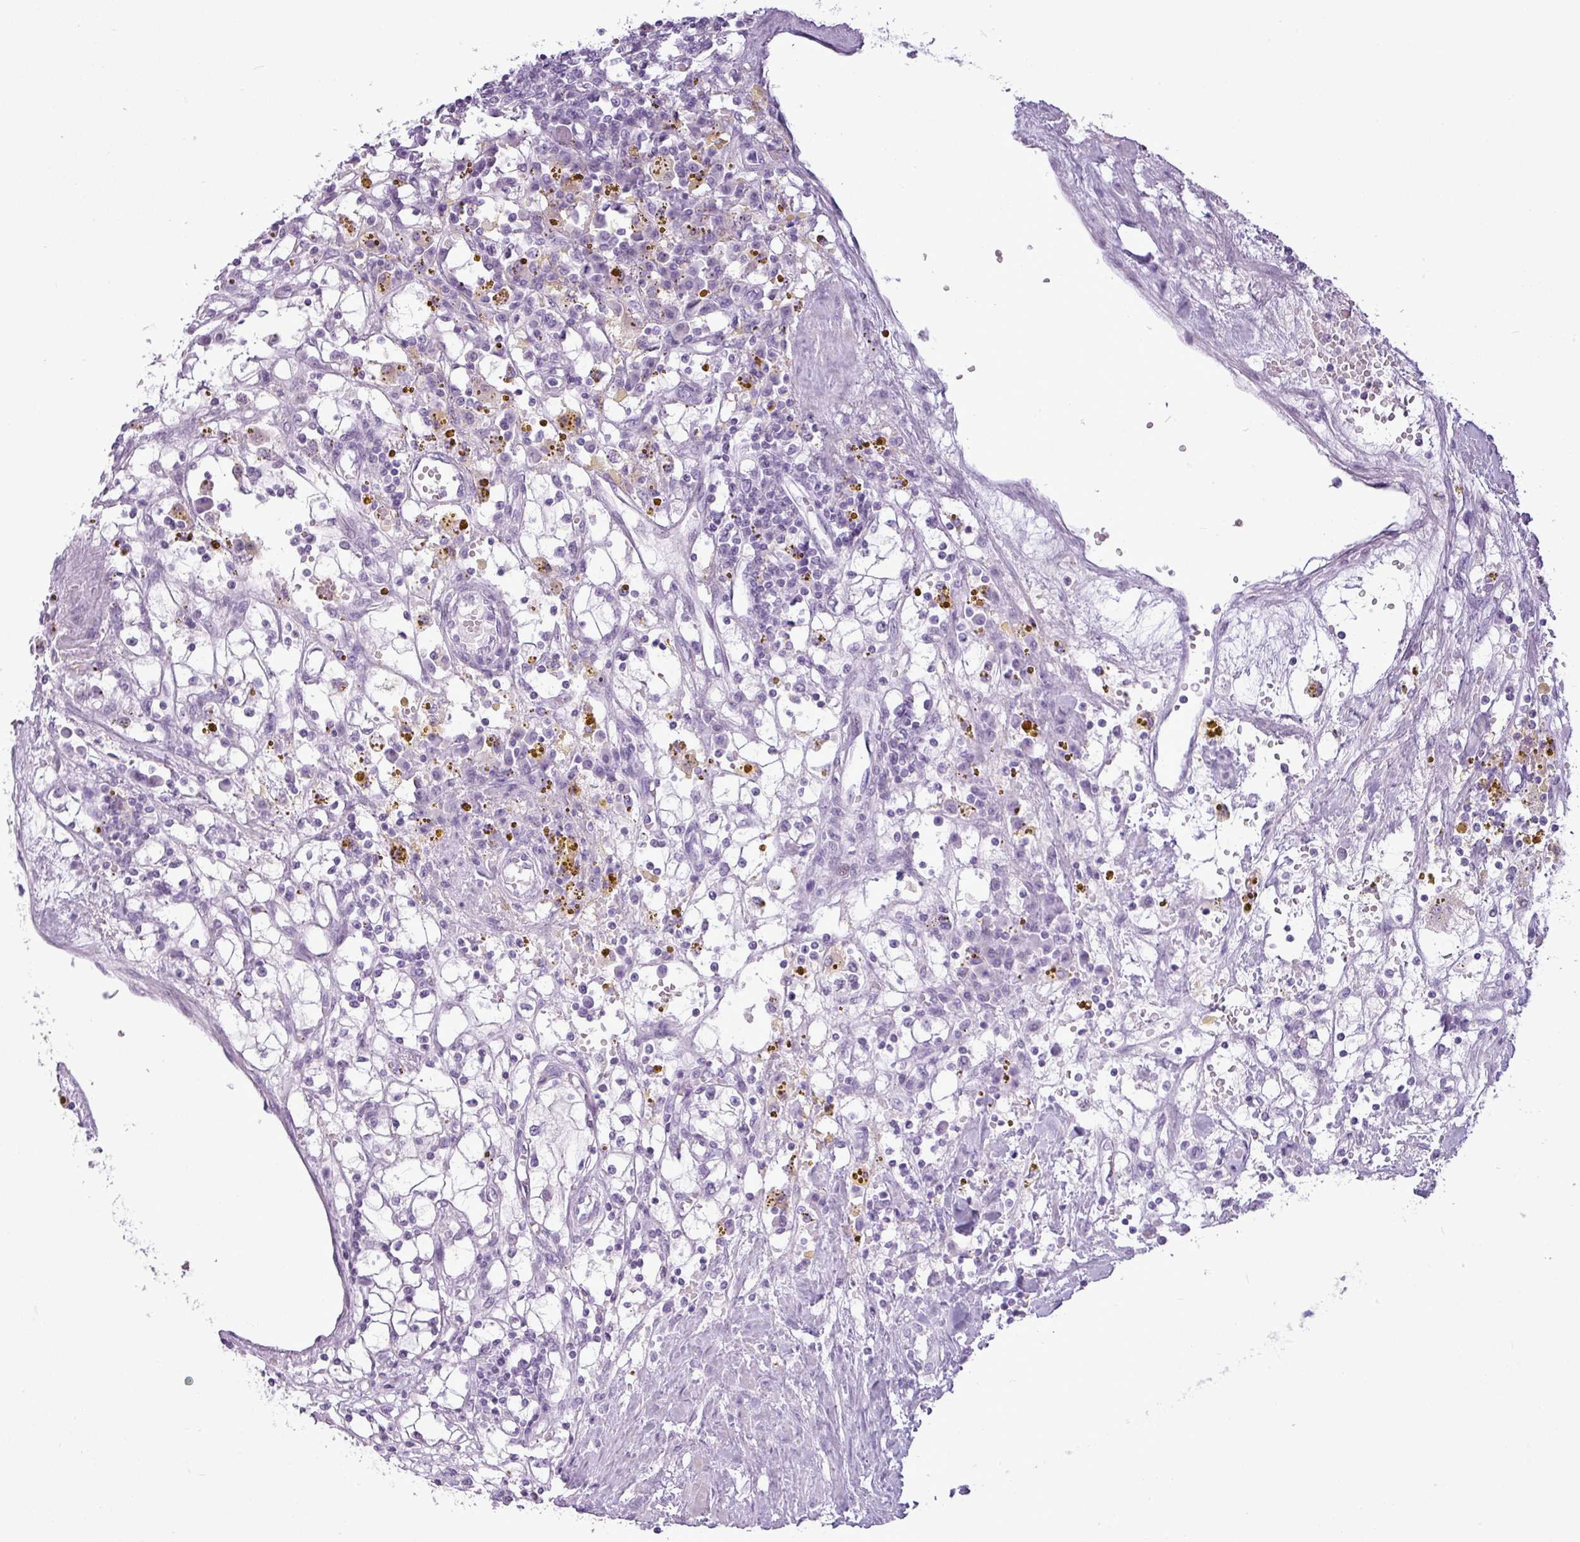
{"staining": {"intensity": "negative", "quantity": "none", "location": "none"}, "tissue": "renal cancer", "cell_type": "Tumor cells", "image_type": "cancer", "snomed": [{"axis": "morphology", "description": "Adenocarcinoma, NOS"}, {"axis": "topography", "description": "Kidney"}], "caption": "High magnification brightfield microscopy of renal cancer stained with DAB (3,3'-diaminobenzidine) (brown) and counterstained with hematoxylin (blue): tumor cells show no significant positivity.", "gene": "AMY2A", "patient": {"sex": "male", "age": 56}}